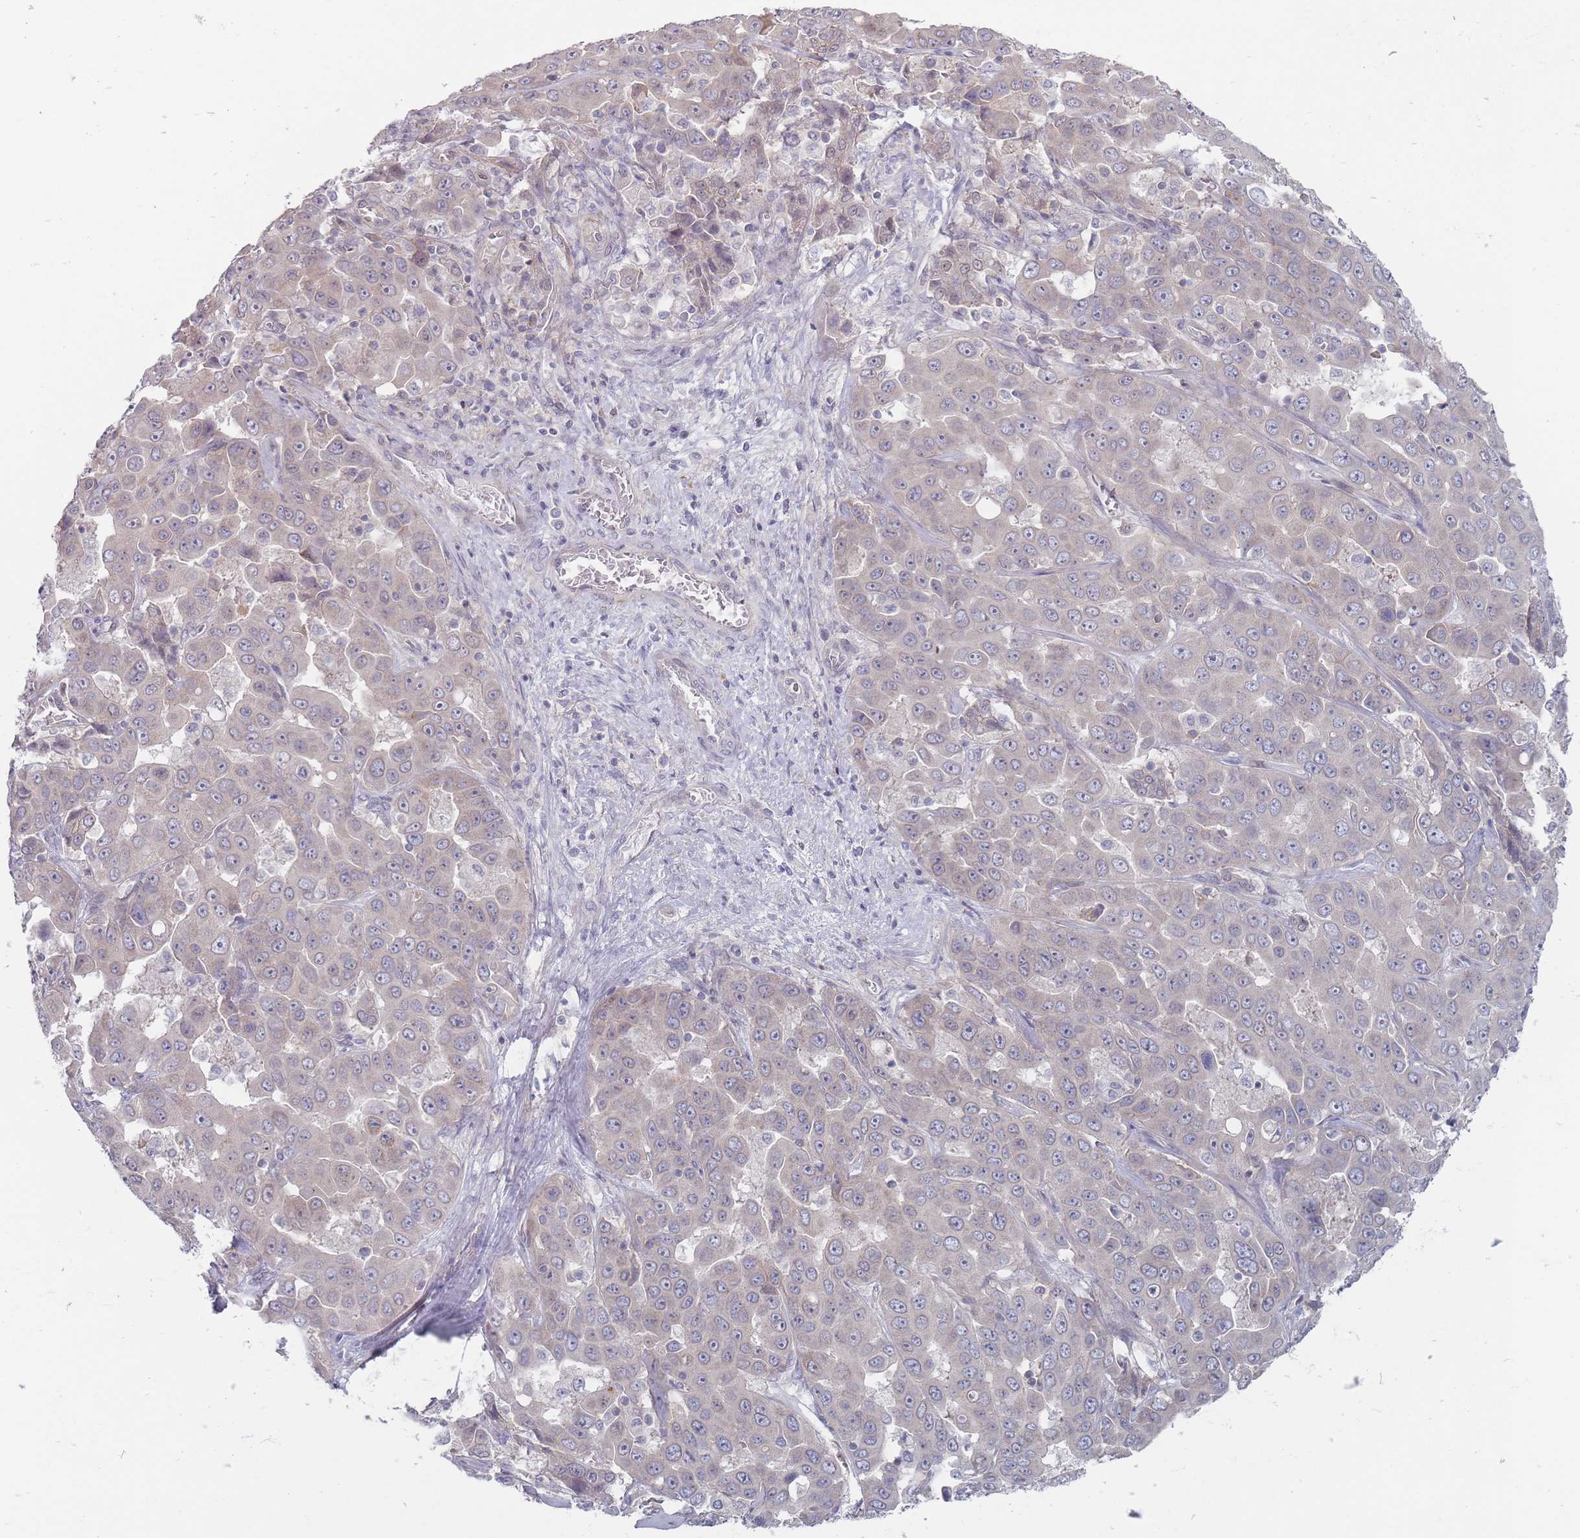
{"staining": {"intensity": "negative", "quantity": "none", "location": "none"}, "tissue": "liver cancer", "cell_type": "Tumor cells", "image_type": "cancer", "snomed": [{"axis": "morphology", "description": "Cholangiocarcinoma"}, {"axis": "topography", "description": "Liver"}], "caption": "Tumor cells show no significant staining in cholangiocarcinoma (liver).", "gene": "PCDH12", "patient": {"sex": "female", "age": 52}}